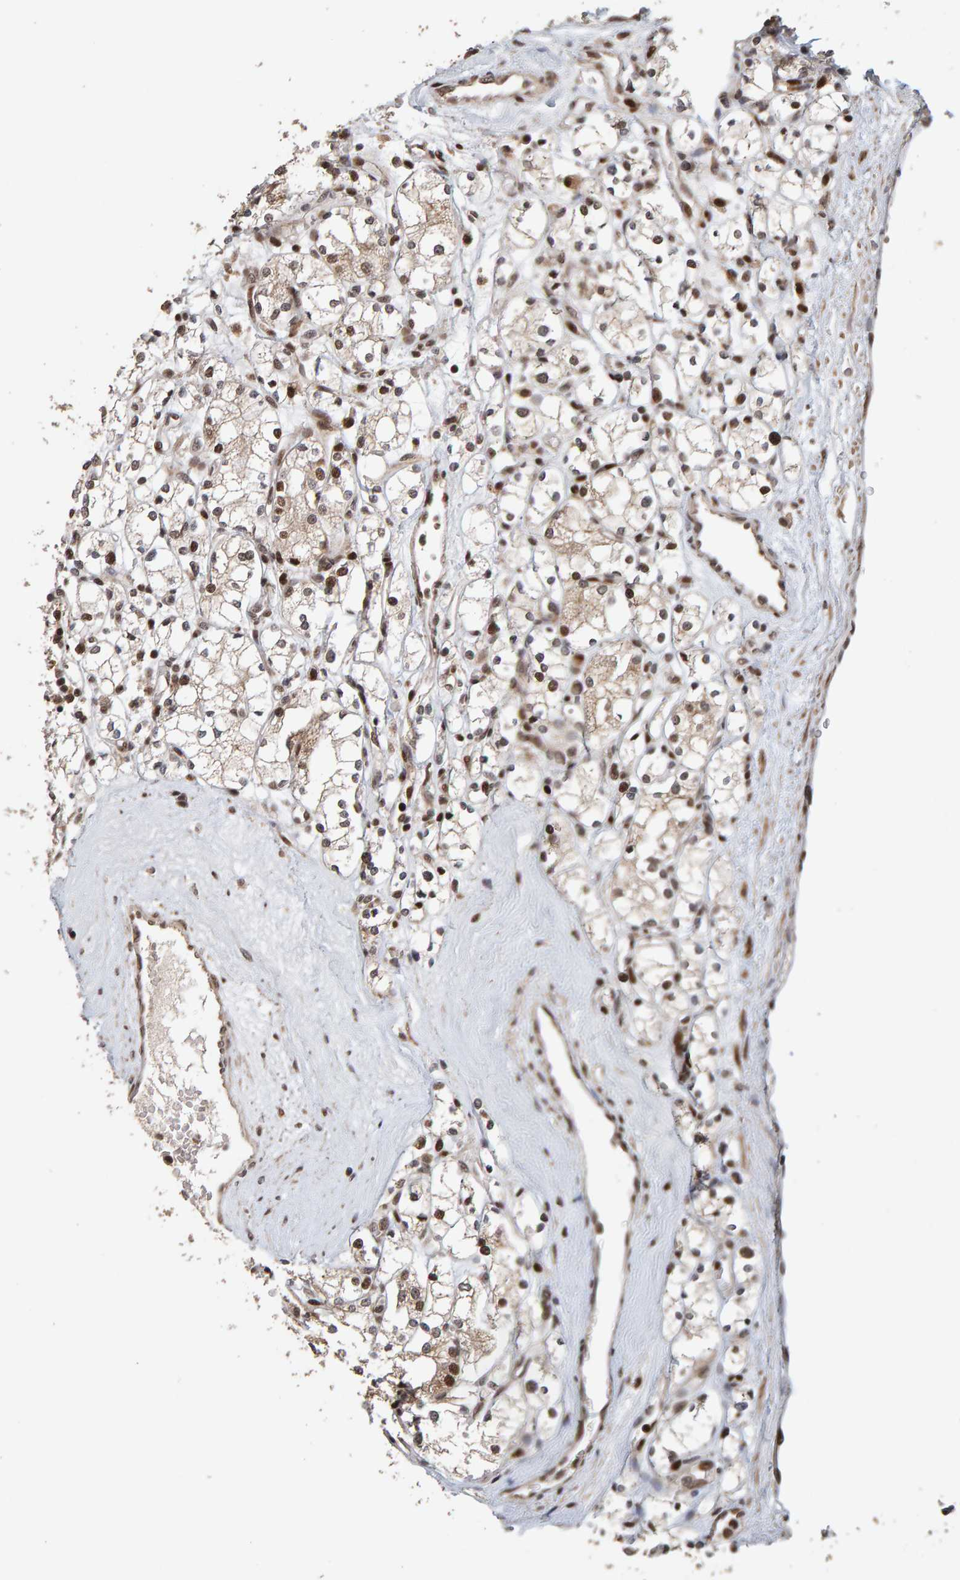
{"staining": {"intensity": "moderate", "quantity": "25%-75%", "location": "nuclear"}, "tissue": "renal cancer", "cell_type": "Tumor cells", "image_type": "cancer", "snomed": [{"axis": "morphology", "description": "Adenocarcinoma, NOS"}, {"axis": "topography", "description": "Kidney"}], "caption": "Renal cancer (adenocarcinoma) was stained to show a protein in brown. There is medium levels of moderate nuclear positivity in about 25%-75% of tumor cells.", "gene": "CHD4", "patient": {"sex": "male", "age": 77}}